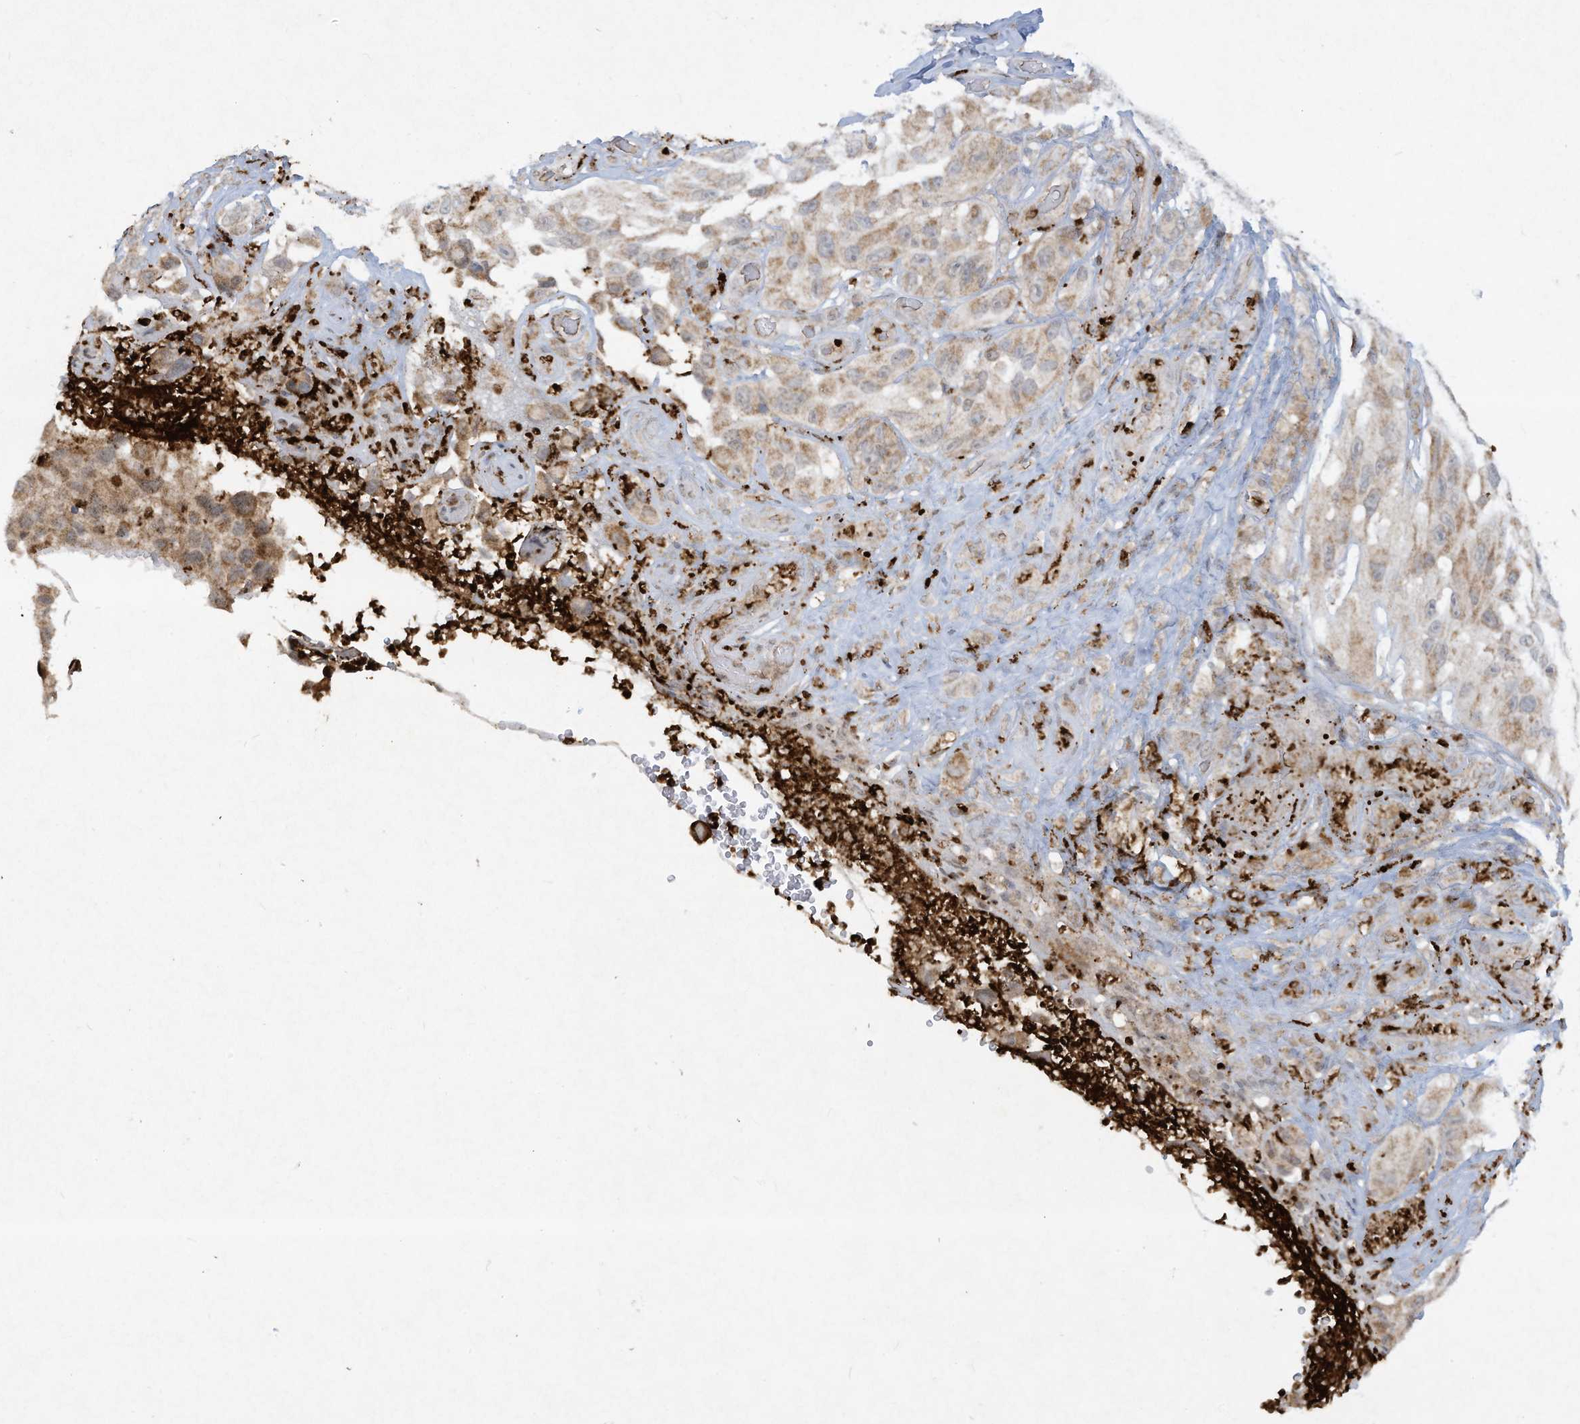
{"staining": {"intensity": "weak", "quantity": "25%-75%", "location": "cytoplasmic/membranous"}, "tissue": "melanoma", "cell_type": "Tumor cells", "image_type": "cancer", "snomed": [{"axis": "morphology", "description": "Malignant melanoma, NOS"}, {"axis": "topography", "description": "Skin"}], "caption": "An image showing weak cytoplasmic/membranous expression in about 25%-75% of tumor cells in melanoma, as visualized by brown immunohistochemical staining.", "gene": "CHRNA4", "patient": {"sex": "female", "age": 73}}